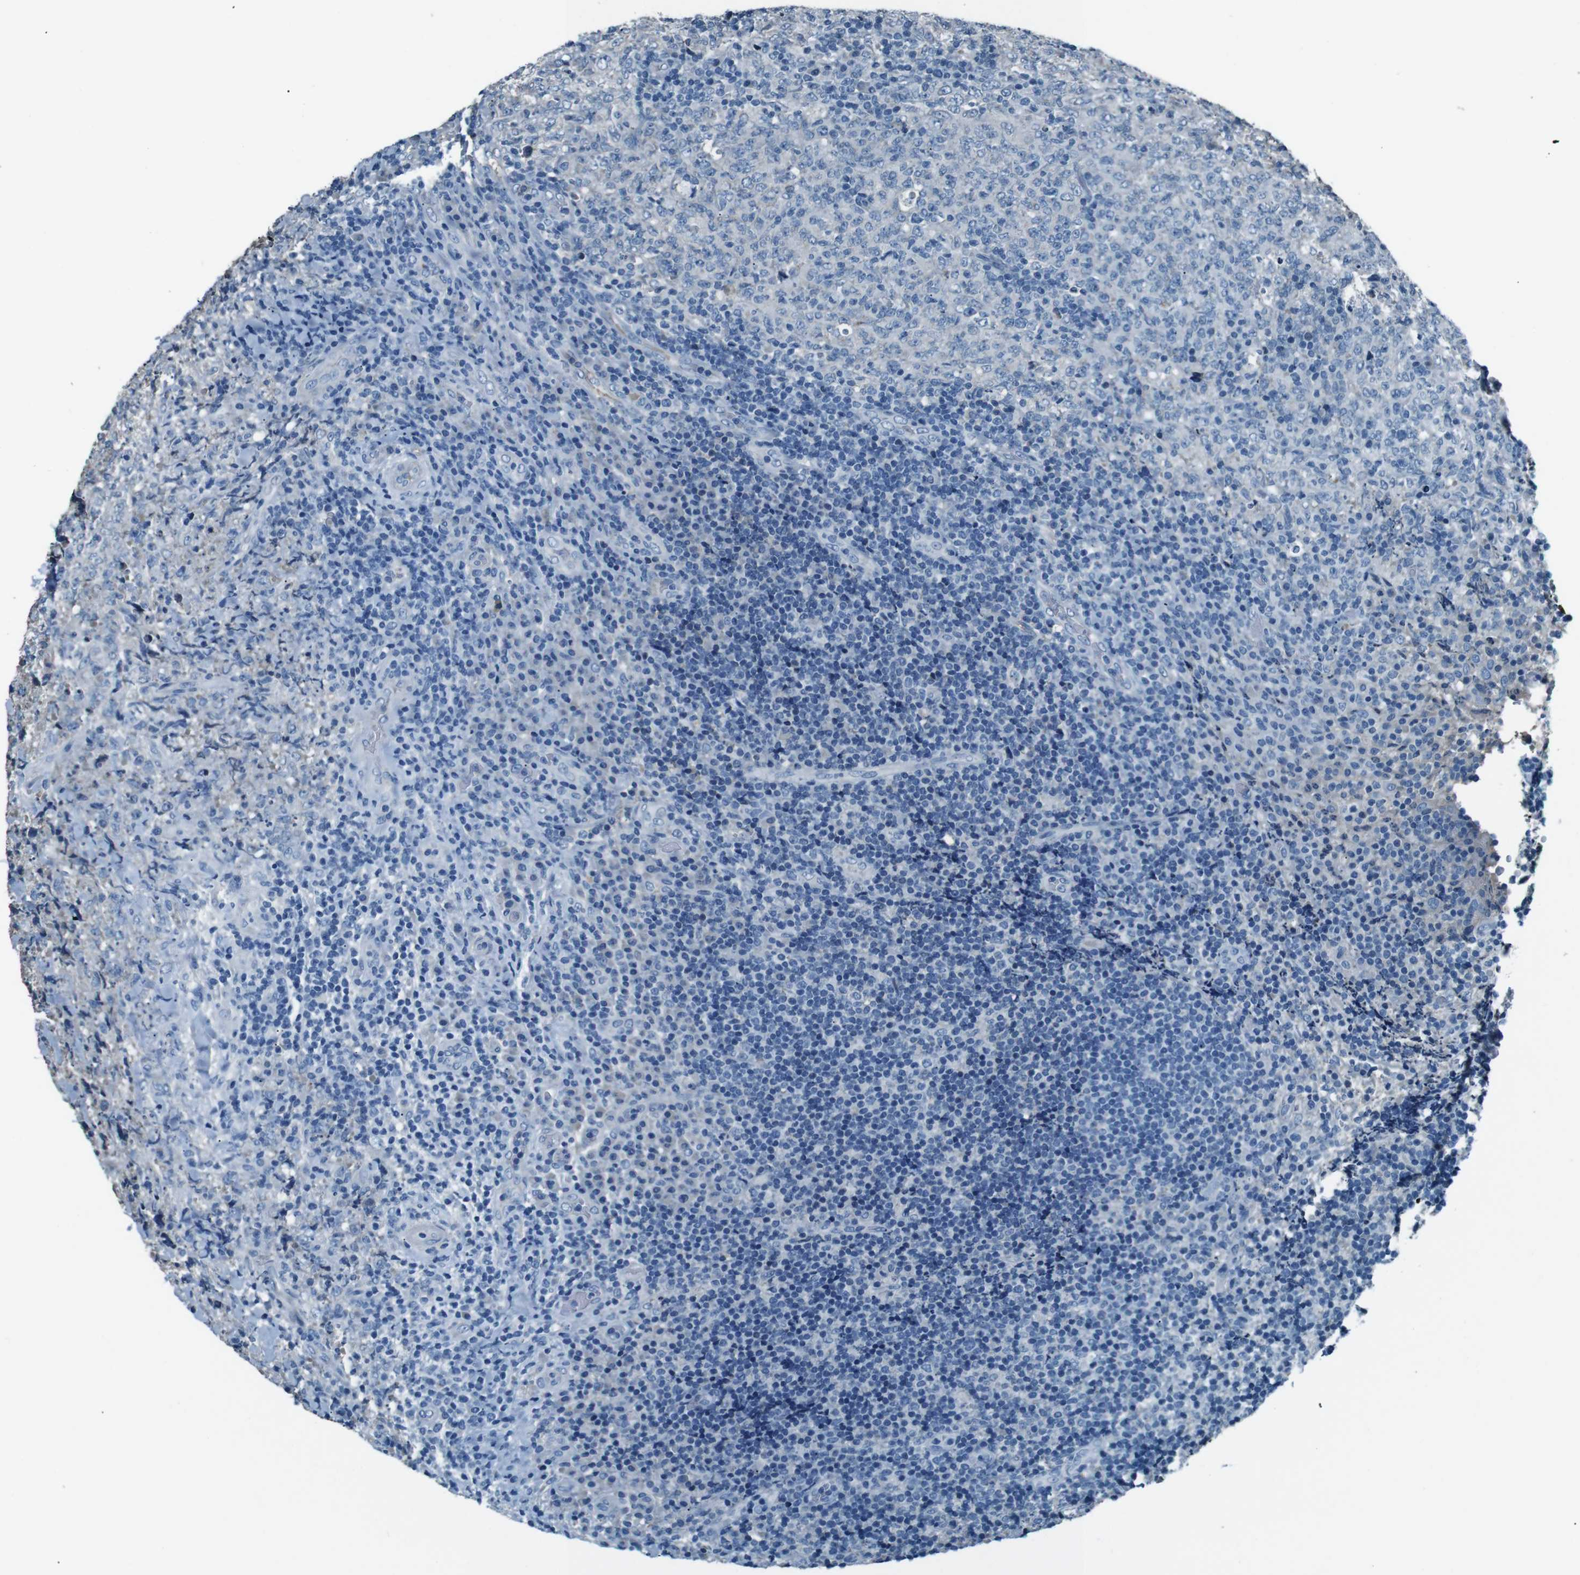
{"staining": {"intensity": "negative", "quantity": "none", "location": "none"}, "tissue": "lymphoma", "cell_type": "Tumor cells", "image_type": "cancer", "snomed": [{"axis": "morphology", "description": "Malignant lymphoma, non-Hodgkin's type, High grade"}, {"axis": "topography", "description": "Tonsil"}], "caption": "Malignant lymphoma, non-Hodgkin's type (high-grade) was stained to show a protein in brown. There is no significant positivity in tumor cells.", "gene": "LEP", "patient": {"sex": "female", "age": 36}}